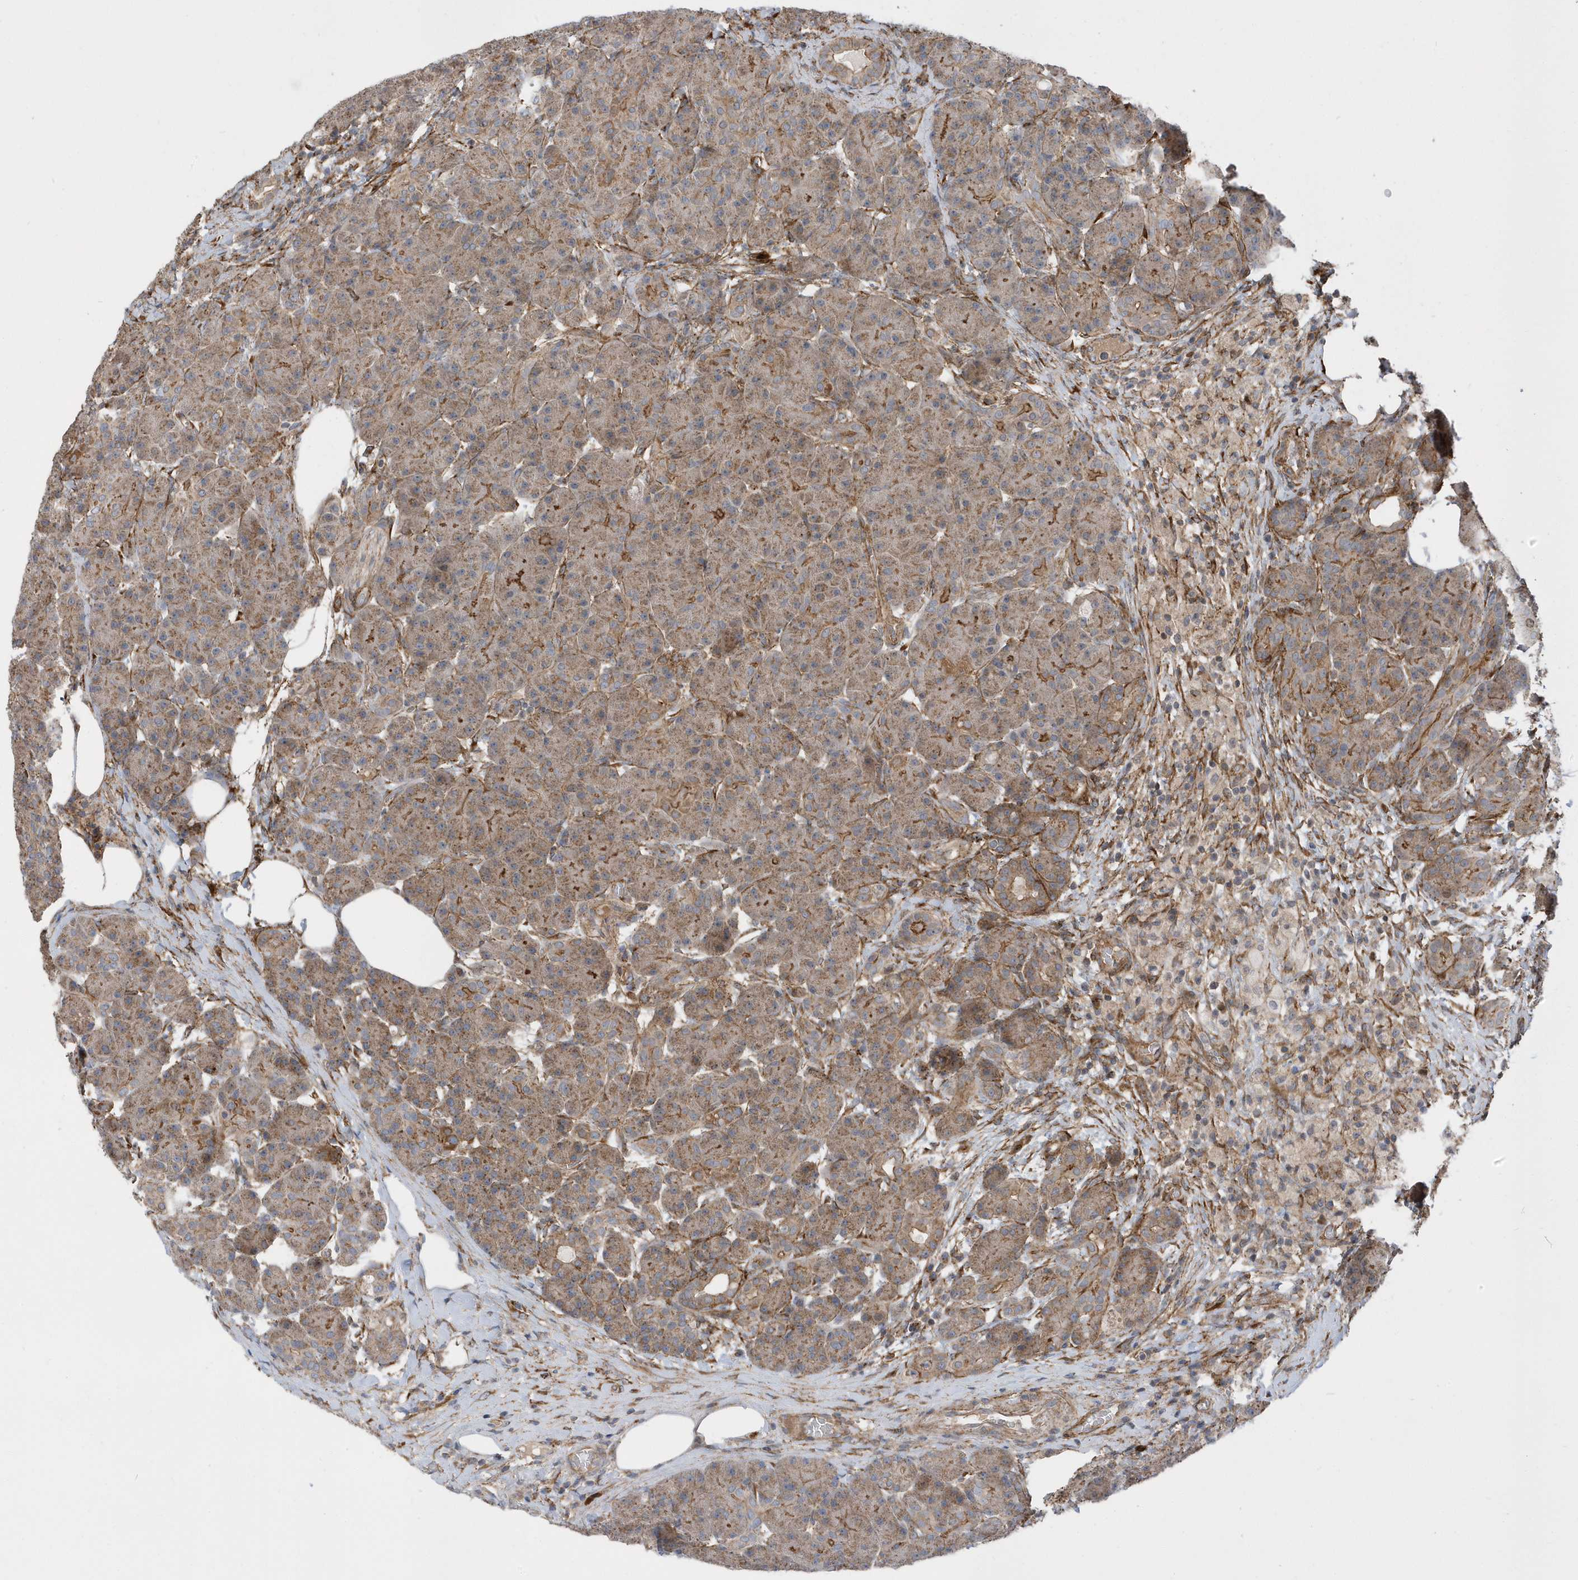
{"staining": {"intensity": "moderate", "quantity": ">75%", "location": "cytoplasmic/membranous"}, "tissue": "pancreas", "cell_type": "Exocrine glandular cells", "image_type": "normal", "snomed": [{"axis": "morphology", "description": "Normal tissue, NOS"}, {"axis": "topography", "description": "Pancreas"}], "caption": "About >75% of exocrine glandular cells in normal pancreas reveal moderate cytoplasmic/membranous protein staining as visualized by brown immunohistochemical staining.", "gene": "HRH4", "patient": {"sex": "male", "age": 63}}